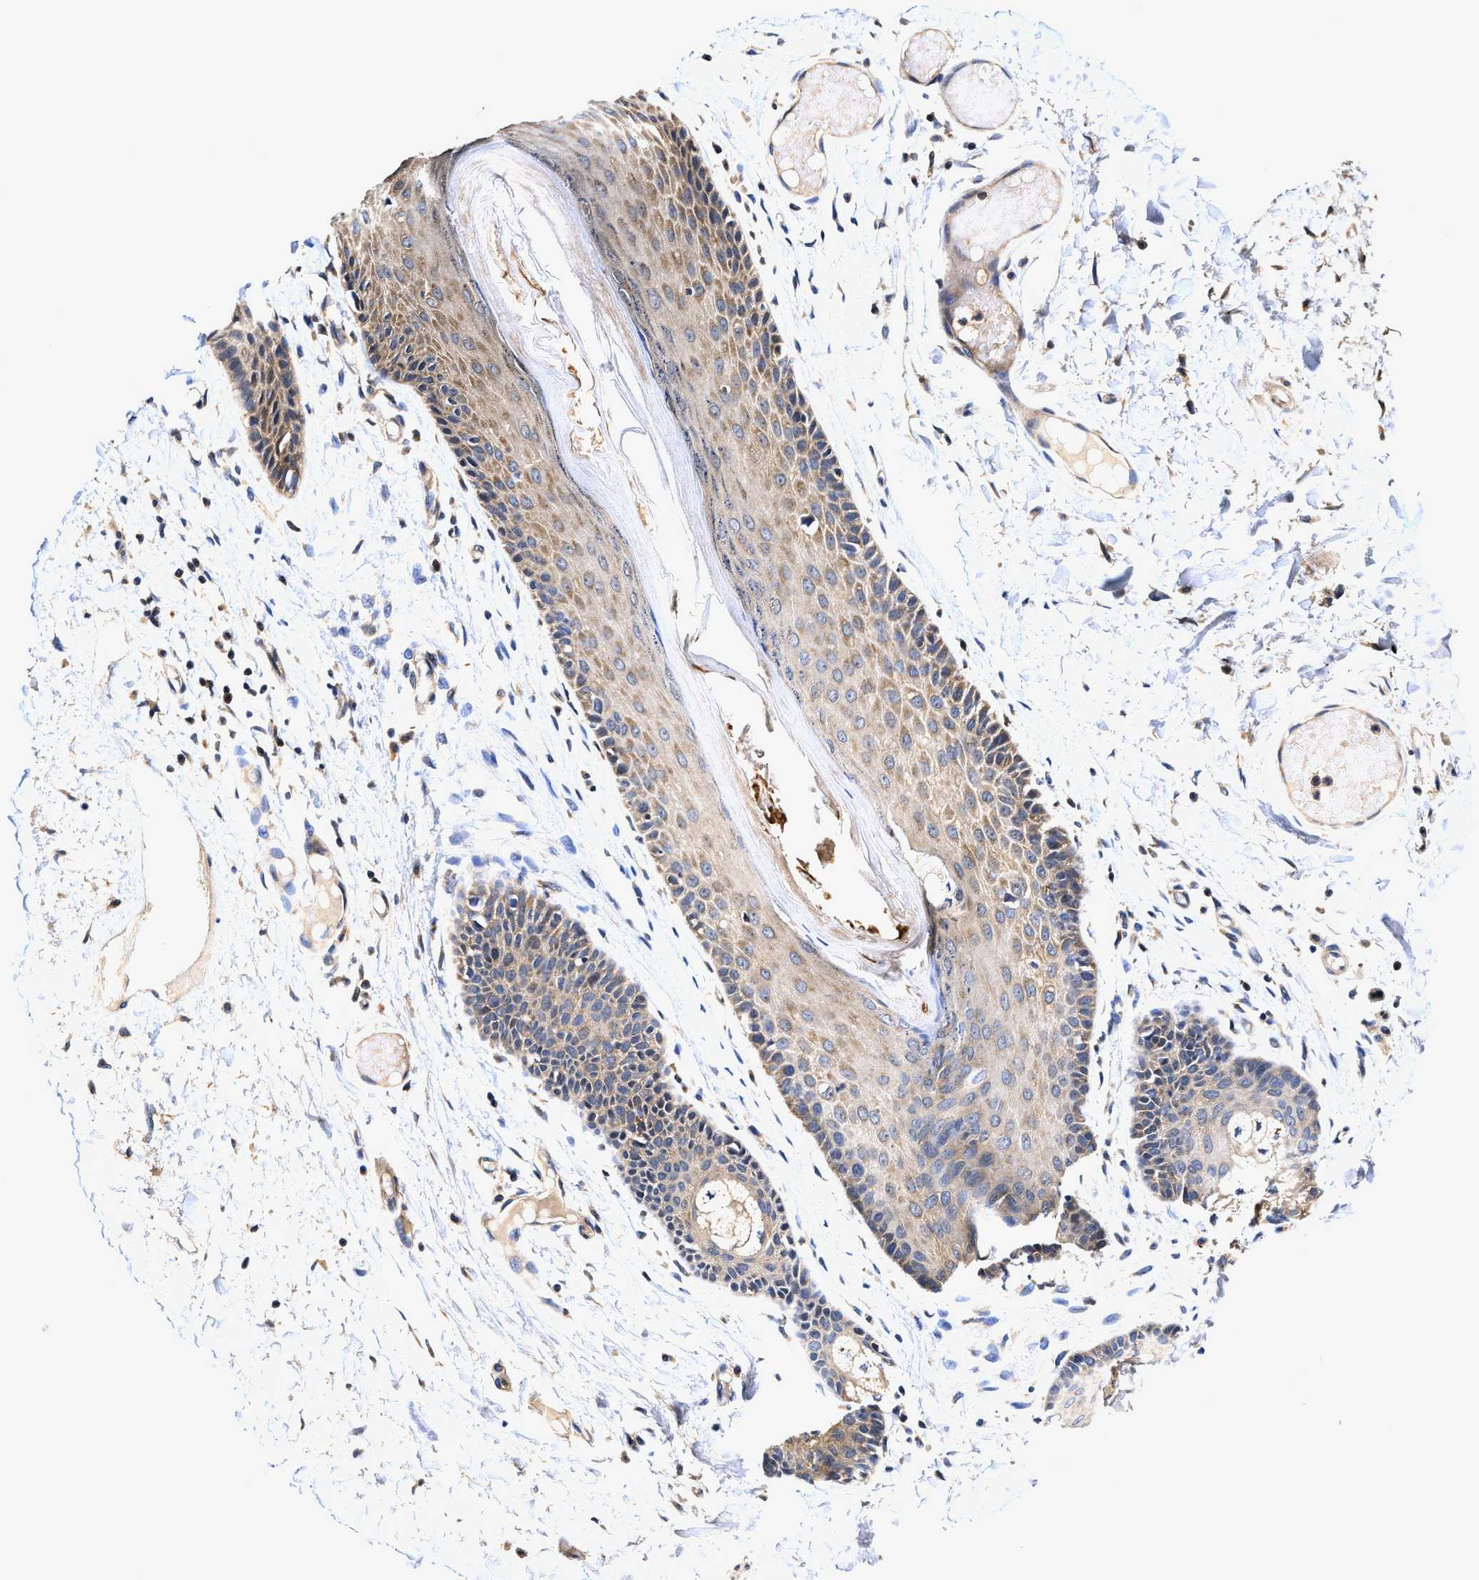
{"staining": {"intensity": "moderate", "quantity": ">75%", "location": "cytoplasmic/membranous"}, "tissue": "skin", "cell_type": "Epidermal cells", "image_type": "normal", "snomed": [{"axis": "morphology", "description": "Normal tissue, NOS"}, {"axis": "topography", "description": "Vulva"}], "caption": "IHC of unremarkable human skin demonstrates medium levels of moderate cytoplasmic/membranous staining in about >75% of epidermal cells. (IHC, brightfield microscopy, high magnification).", "gene": "EFNA4", "patient": {"sex": "female", "age": 73}}